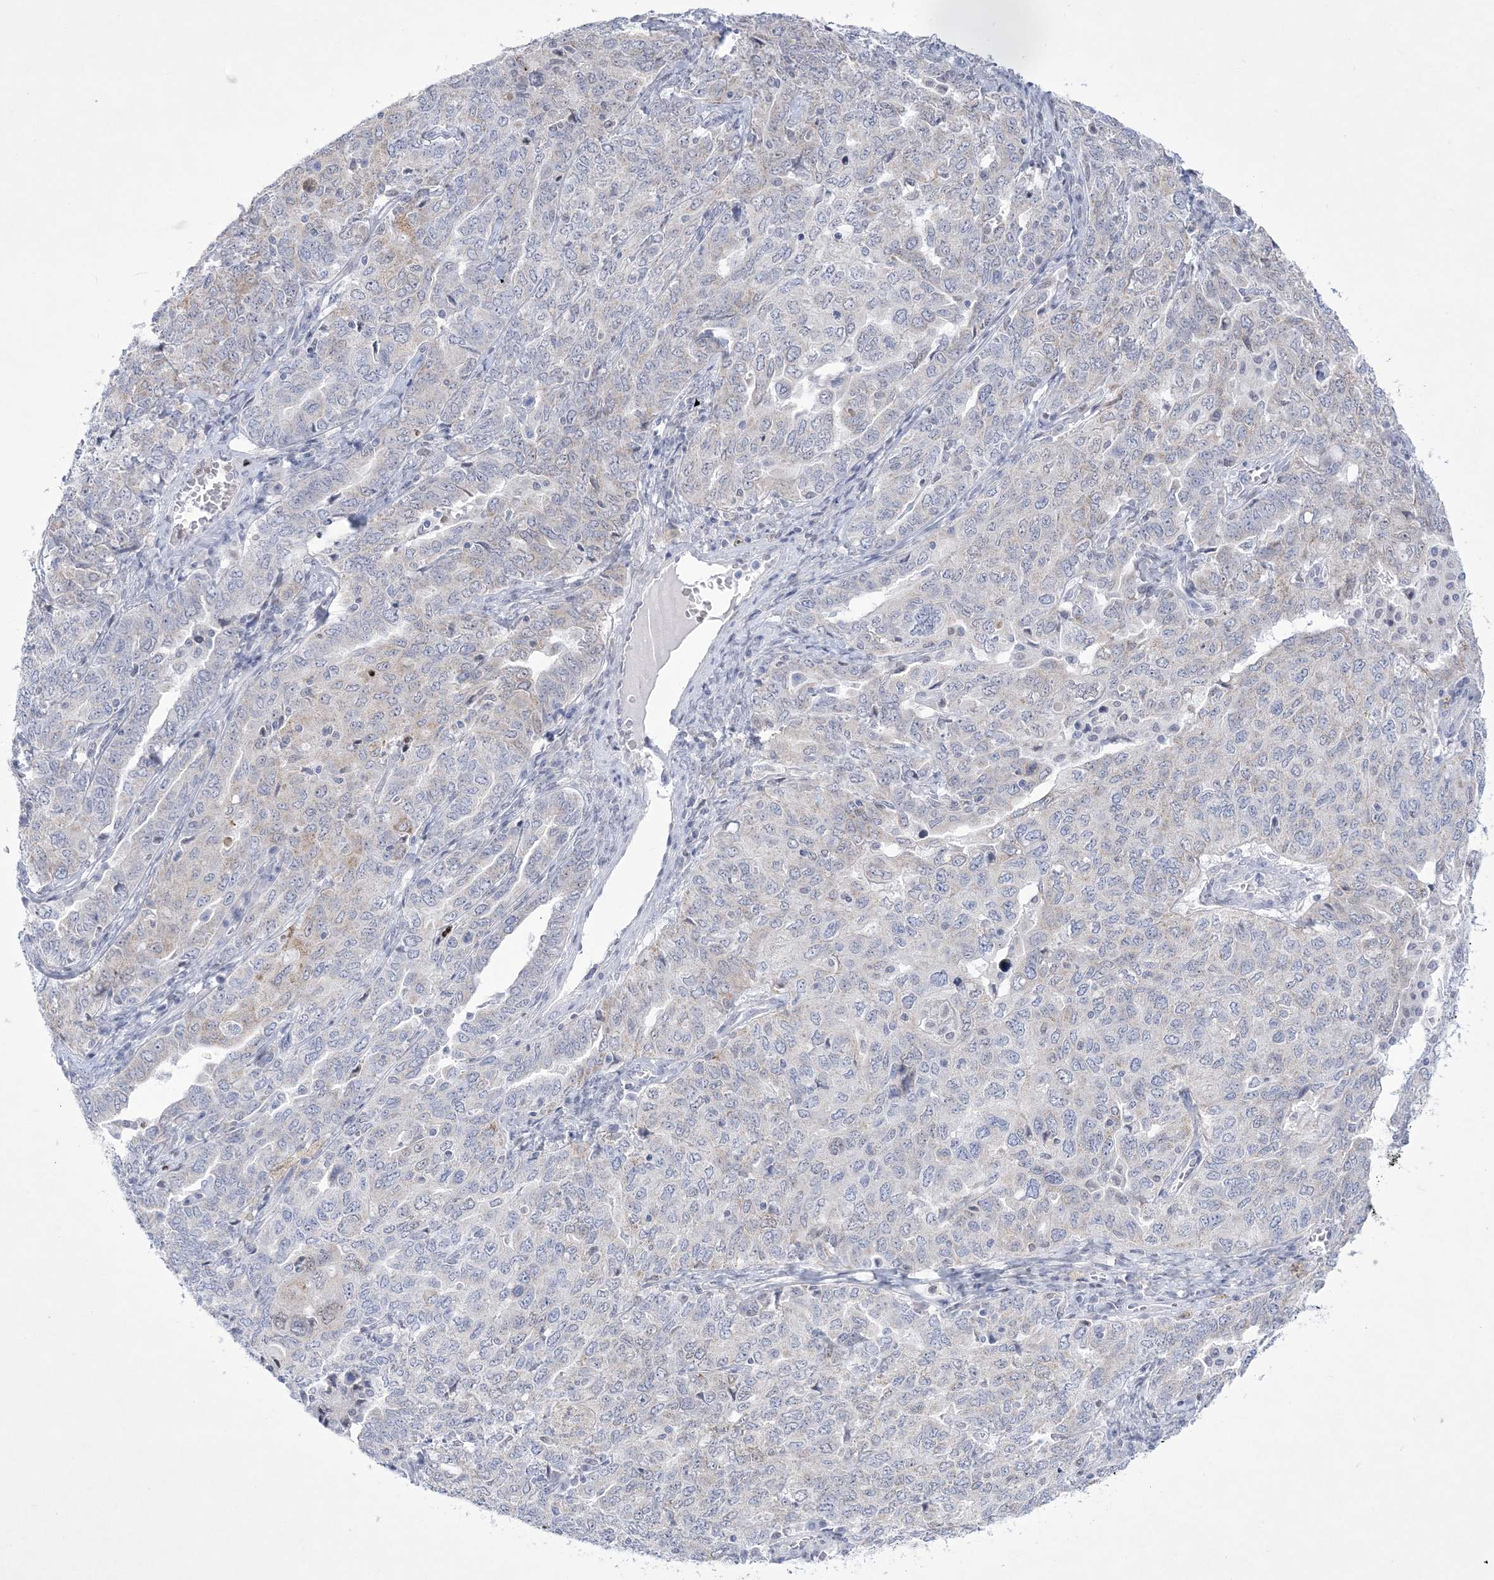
{"staining": {"intensity": "weak", "quantity": "<25%", "location": "cytoplasmic/membranous"}, "tissue": "ovarian cancer", "cell_type": "Tumor cells", "image_type": "cancer", "snomed": [{"axis": "morphology", "description": "Carcinoma, endometroid"}, {"axis": "topography", "description": "Ovary"}], "caption": "Immunohistochemical staining of human ovarian cancer demonstrates no significant staining in tumor cells. Brightfield microscopy of immunohistochemistry stained with DAB (brown) and hematoxylin (blue), captured at high magnification.", "gene": "WDR27", "patient": {"sex": "female", "age": 62}}